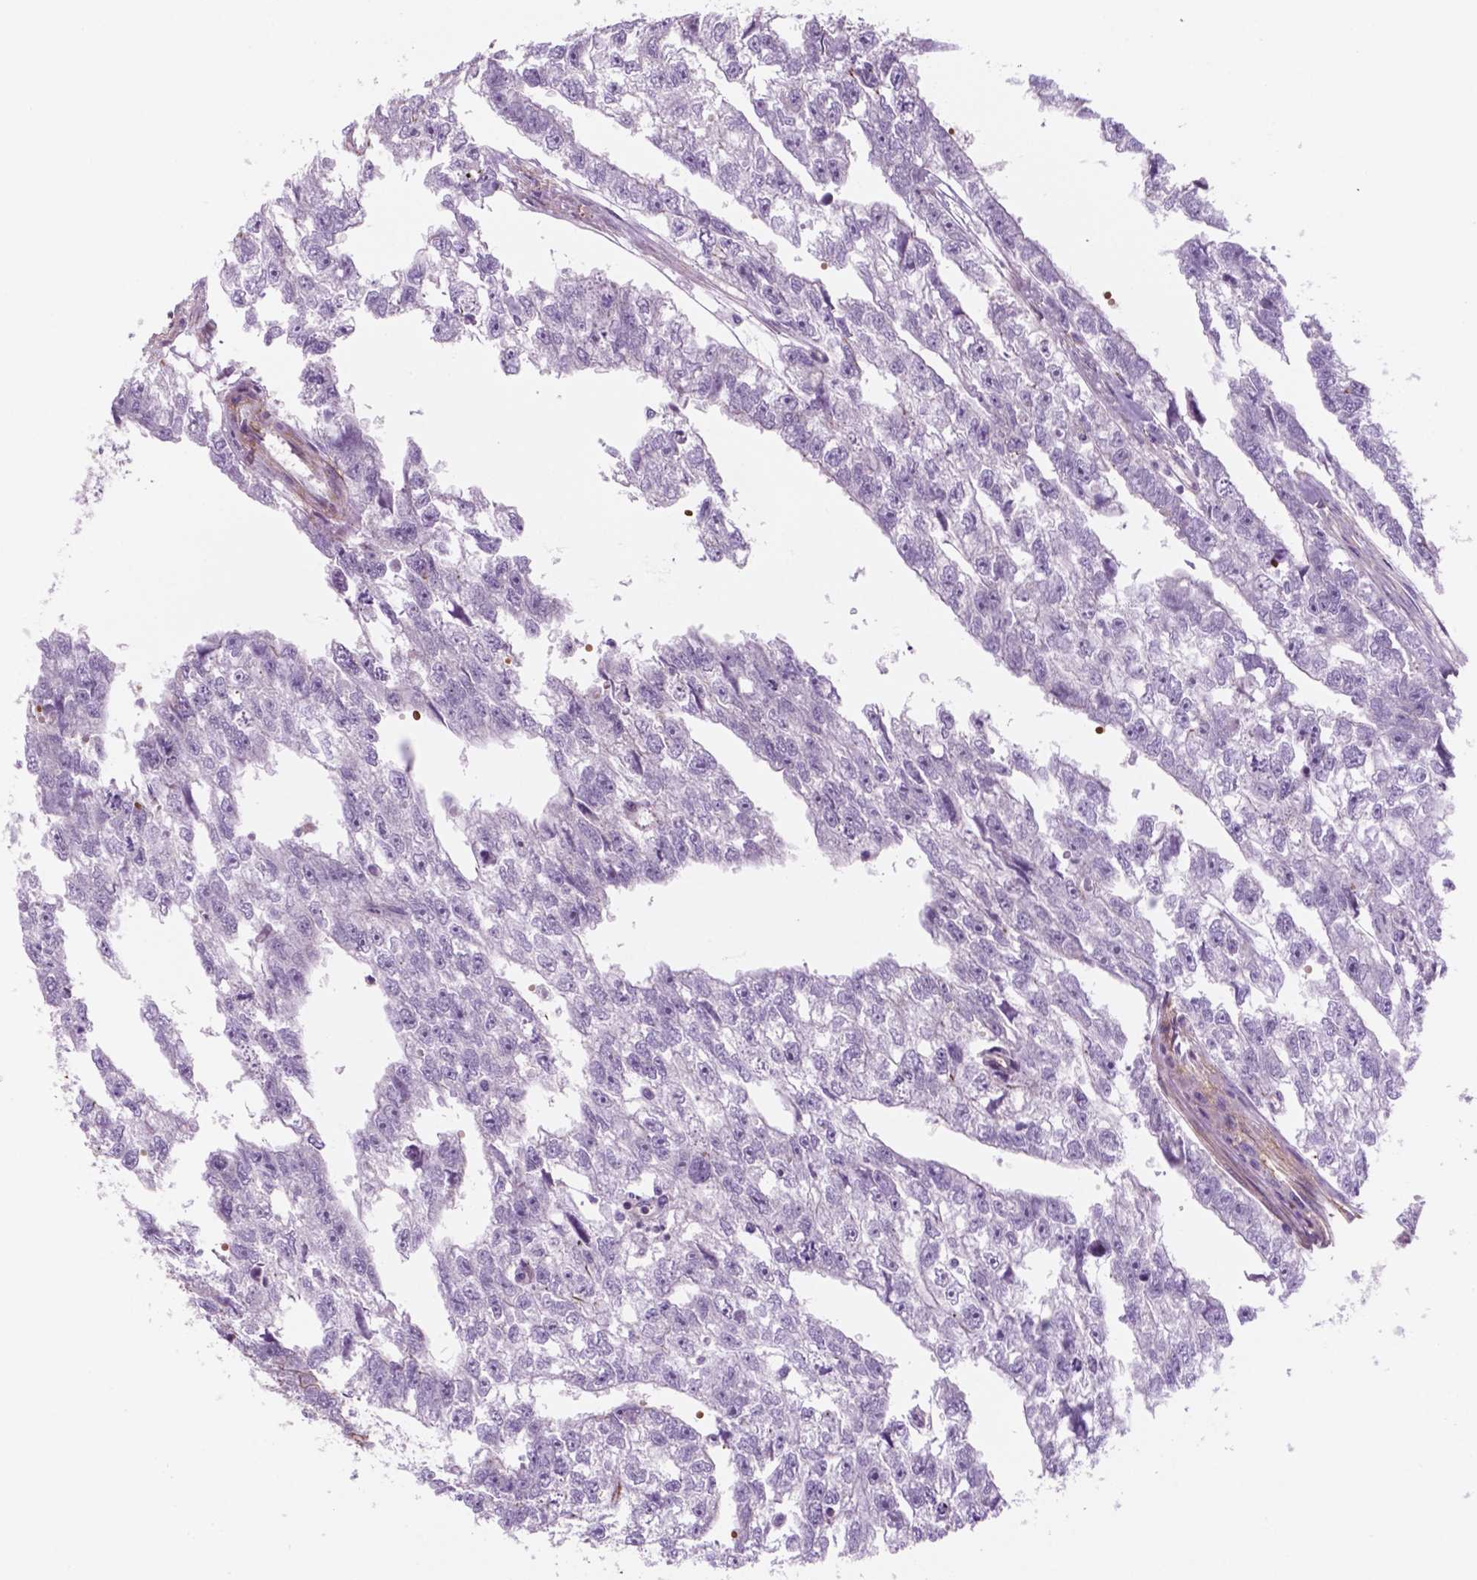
{"staining": {"intensity": "moderate", "quantity": "<25%", "location": "cytoplasmic/membranous"}, "tissue": "testis cancer", "cell_type": "Tumor cells", "image_type": "cancer", "snomed": [{"axis": "morphology", "description": "Carcinoma, Embryonal, NOS"}, {"axis": "morphology", "description": "Teratoma, malignant, NOS"}, {"axis": "topography", "description": "Testis"}], "caption": "Immunohistochemical staining of human embryonal carcinoma (testis) demonstrates low levels of moderate cytoplasmic/membranous positivity in about <25% of tumor cells. (Stains: DAB (3,3'-diaminobenzidine) in brown, nuclei in blue, Microscopy: brightfield microscopy at high magnification).", "gene": "RND3", "patient": {"sex": "male", "age": 44}}